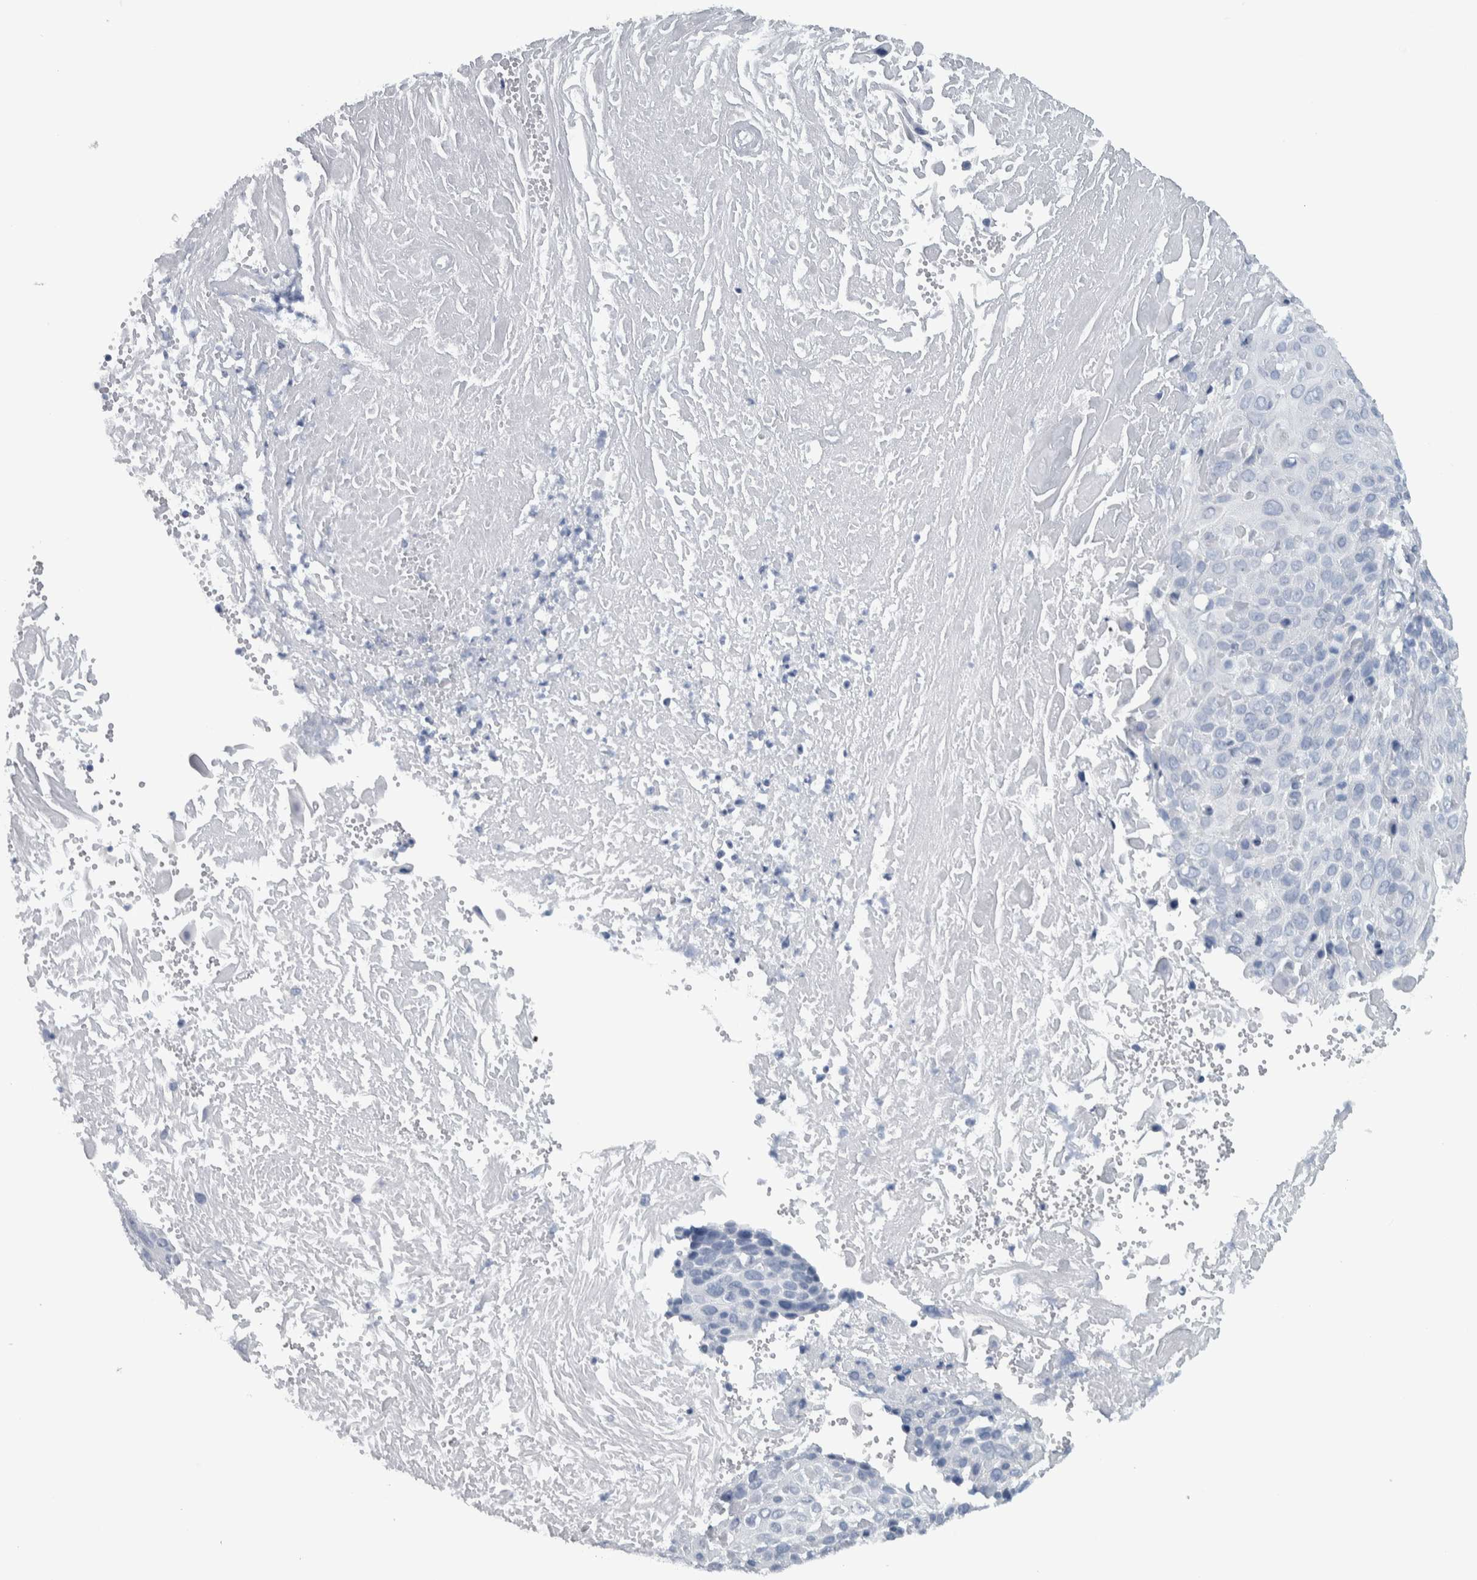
{"staining": {"intensity": "negative", "quantity": "none", "location": "none"}, "tissue": "cervical cancer", "cell_type": "Tumor cells", "image_type": "cancer", "snomed": [{"axis": "morphology", "description": "Squamous cell carcinoma, NOS"}, {"axis": "topography", "description": "Cervix"}], "caption": "IHC histopathology image of human squamous cell carcinoma (cervical) stained for a protein (brown), which displays no positivity in tumor cells.", "gene": "CDH17", "patient": {"sex": "female", "age": 74}}